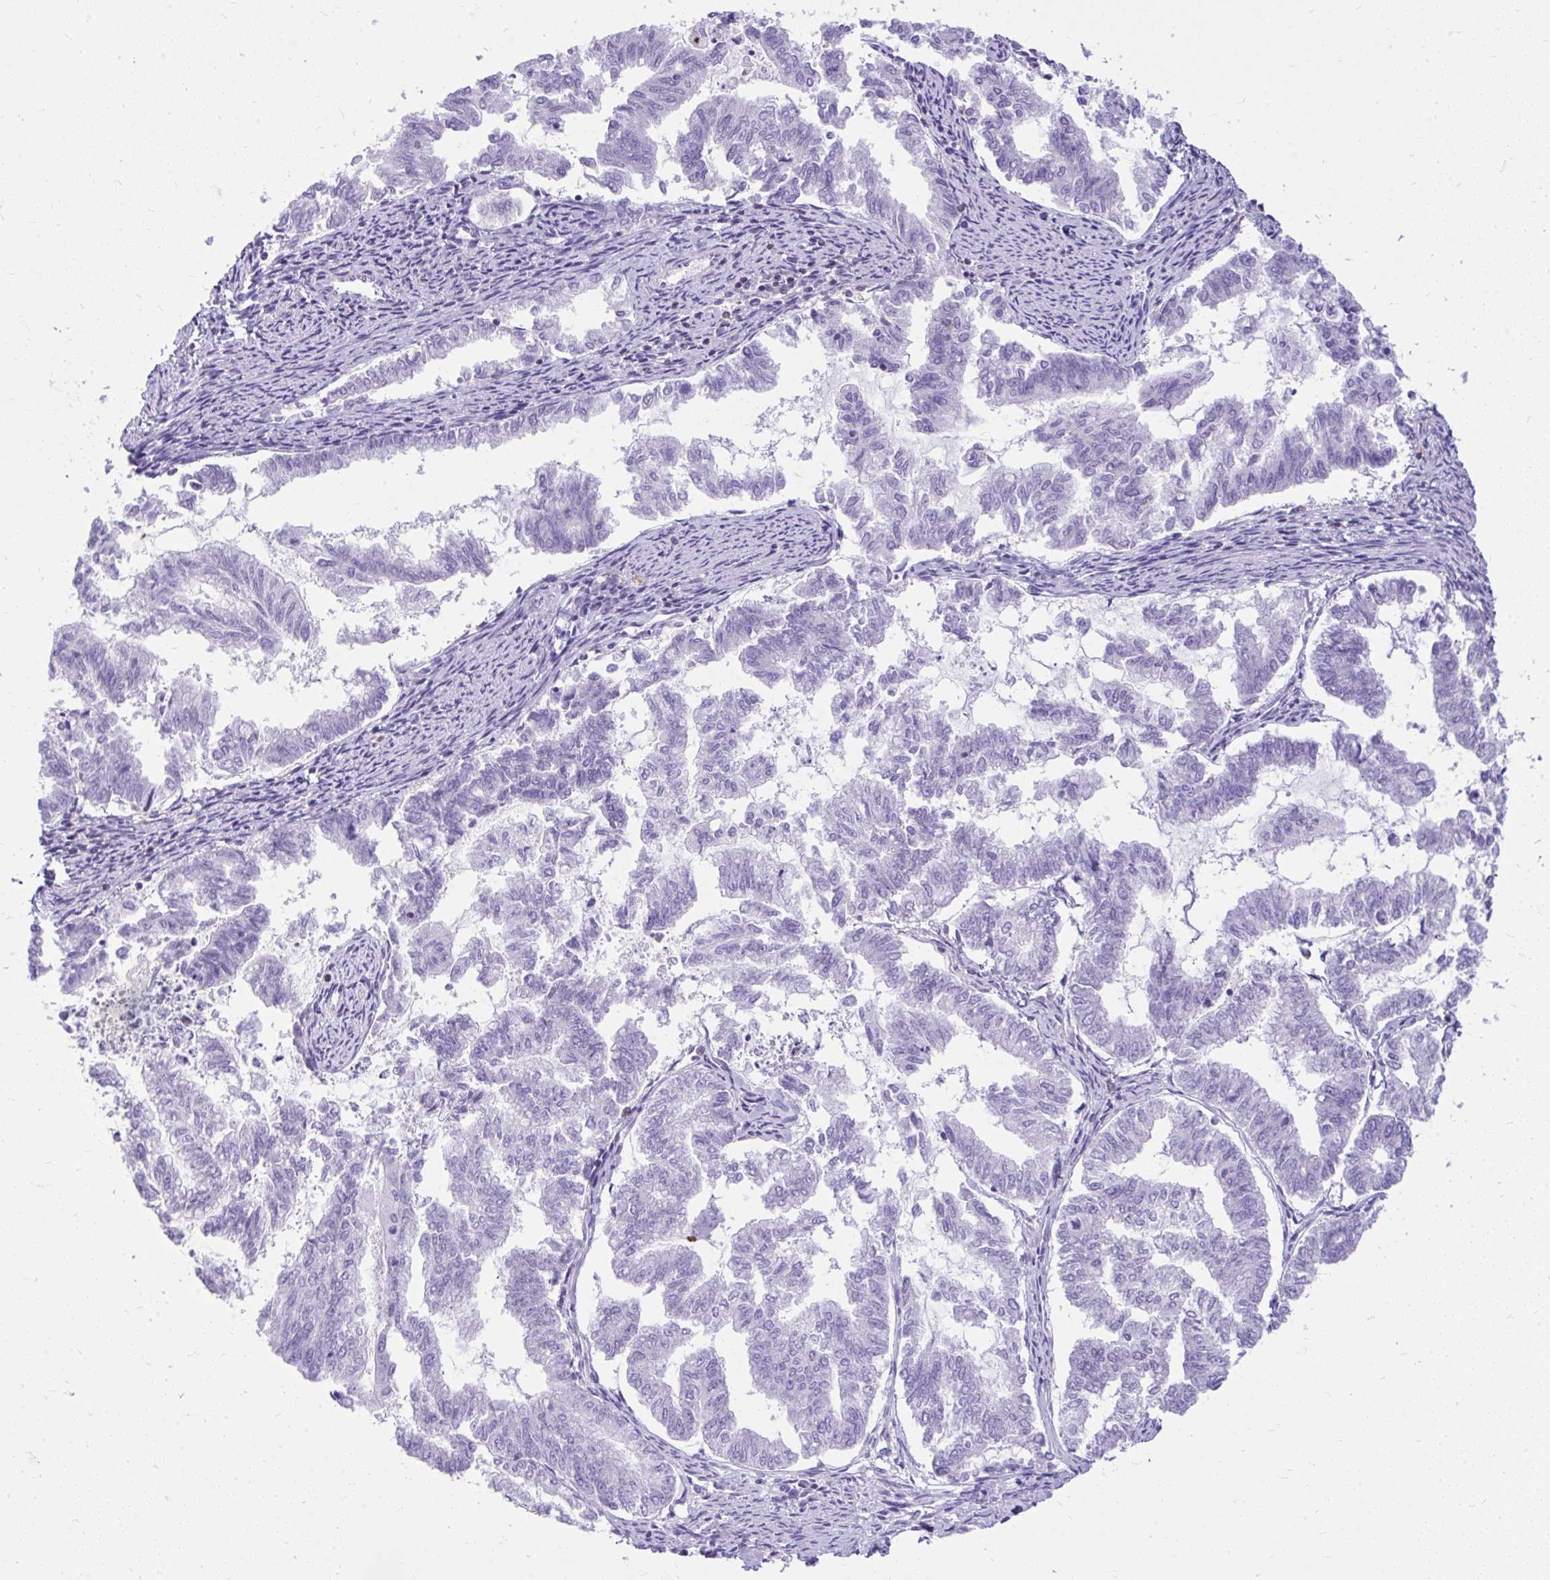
{"staining": {"intensity": "negative", "quantity": "none", "location": "none"}, "tissue": "endometrial cancer", "cell_type": "Tumor cells", "image_type": "cancer", "snomed": [{"axis": "morphology", "description": "Adenocarcinoma, NOS"}, {"axis": "topography", "description": "Endometrium"}], "caption": "Histopathology image shows no protein positivity in tumor cells of endometrial adenocarcinoma tissue. Brightfield microscopy of immunohistochemistry (IHC) stained with DAB (brown) and hematoxylin (blue), captured at high magnification.", "gene": "GPRIN3", "patient": {"sex": "female", "age": 79}}